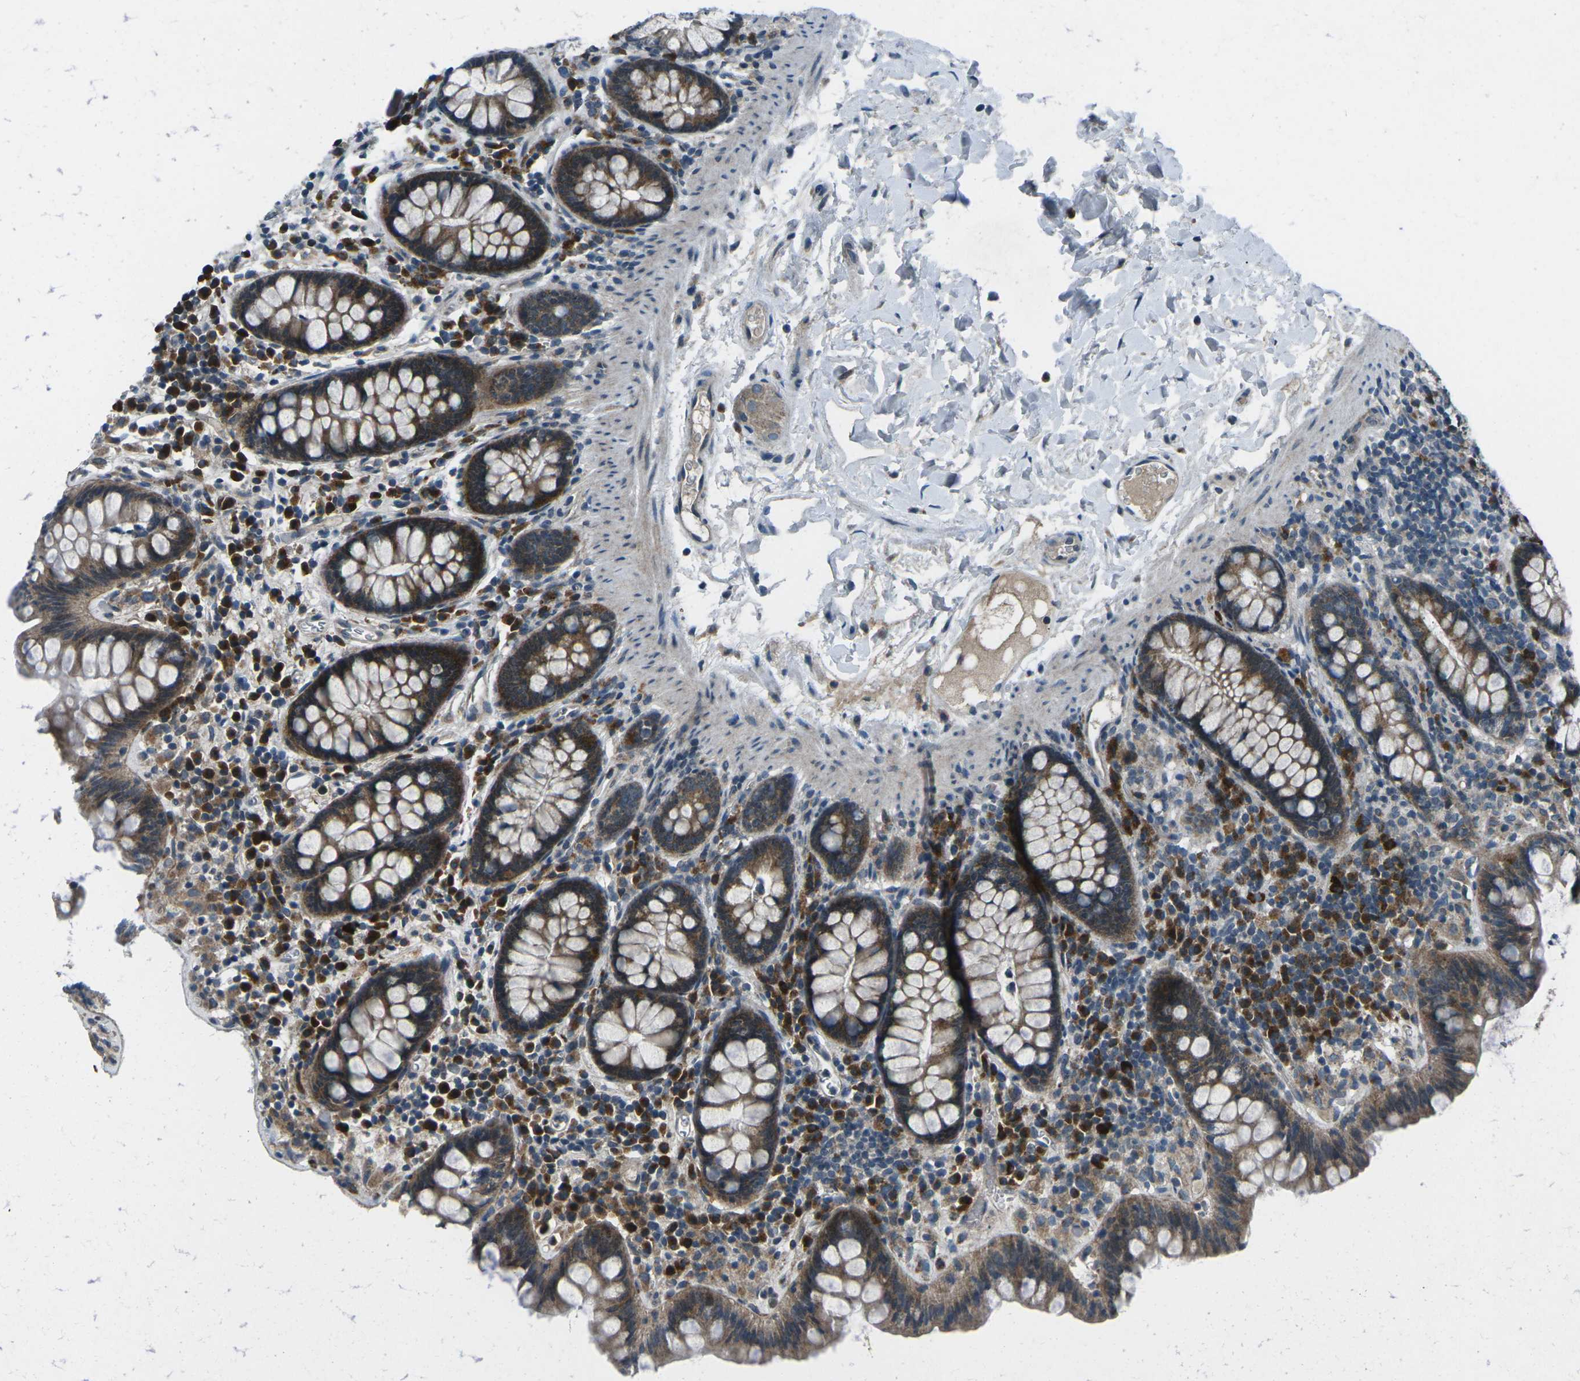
{"staining": {"intensity": "weak", "quantity": ">75%", "location": "cytoplasmic/membranous"}, "tissue": "colon", "cell_type": "Endothelial cells", "image_type": "normal", "snomed": [{"axis": "morphology", "description": "Normal tissue, NOS"}, {"axis": "topography", "description": "Colon"}], "caption": "Colon stained for a protein reveals weak cytoplasmic/membranous positivity in endothelial cells. The staining was performed using DAB (3,3'-diaminobenzidine) to visualize the protein expression in brown, while the nuclei were stained in blue with hematoxylin (Magnification: 20x).", "gene": "CDK16", "patient": {"sex": "female", "age": 80}}